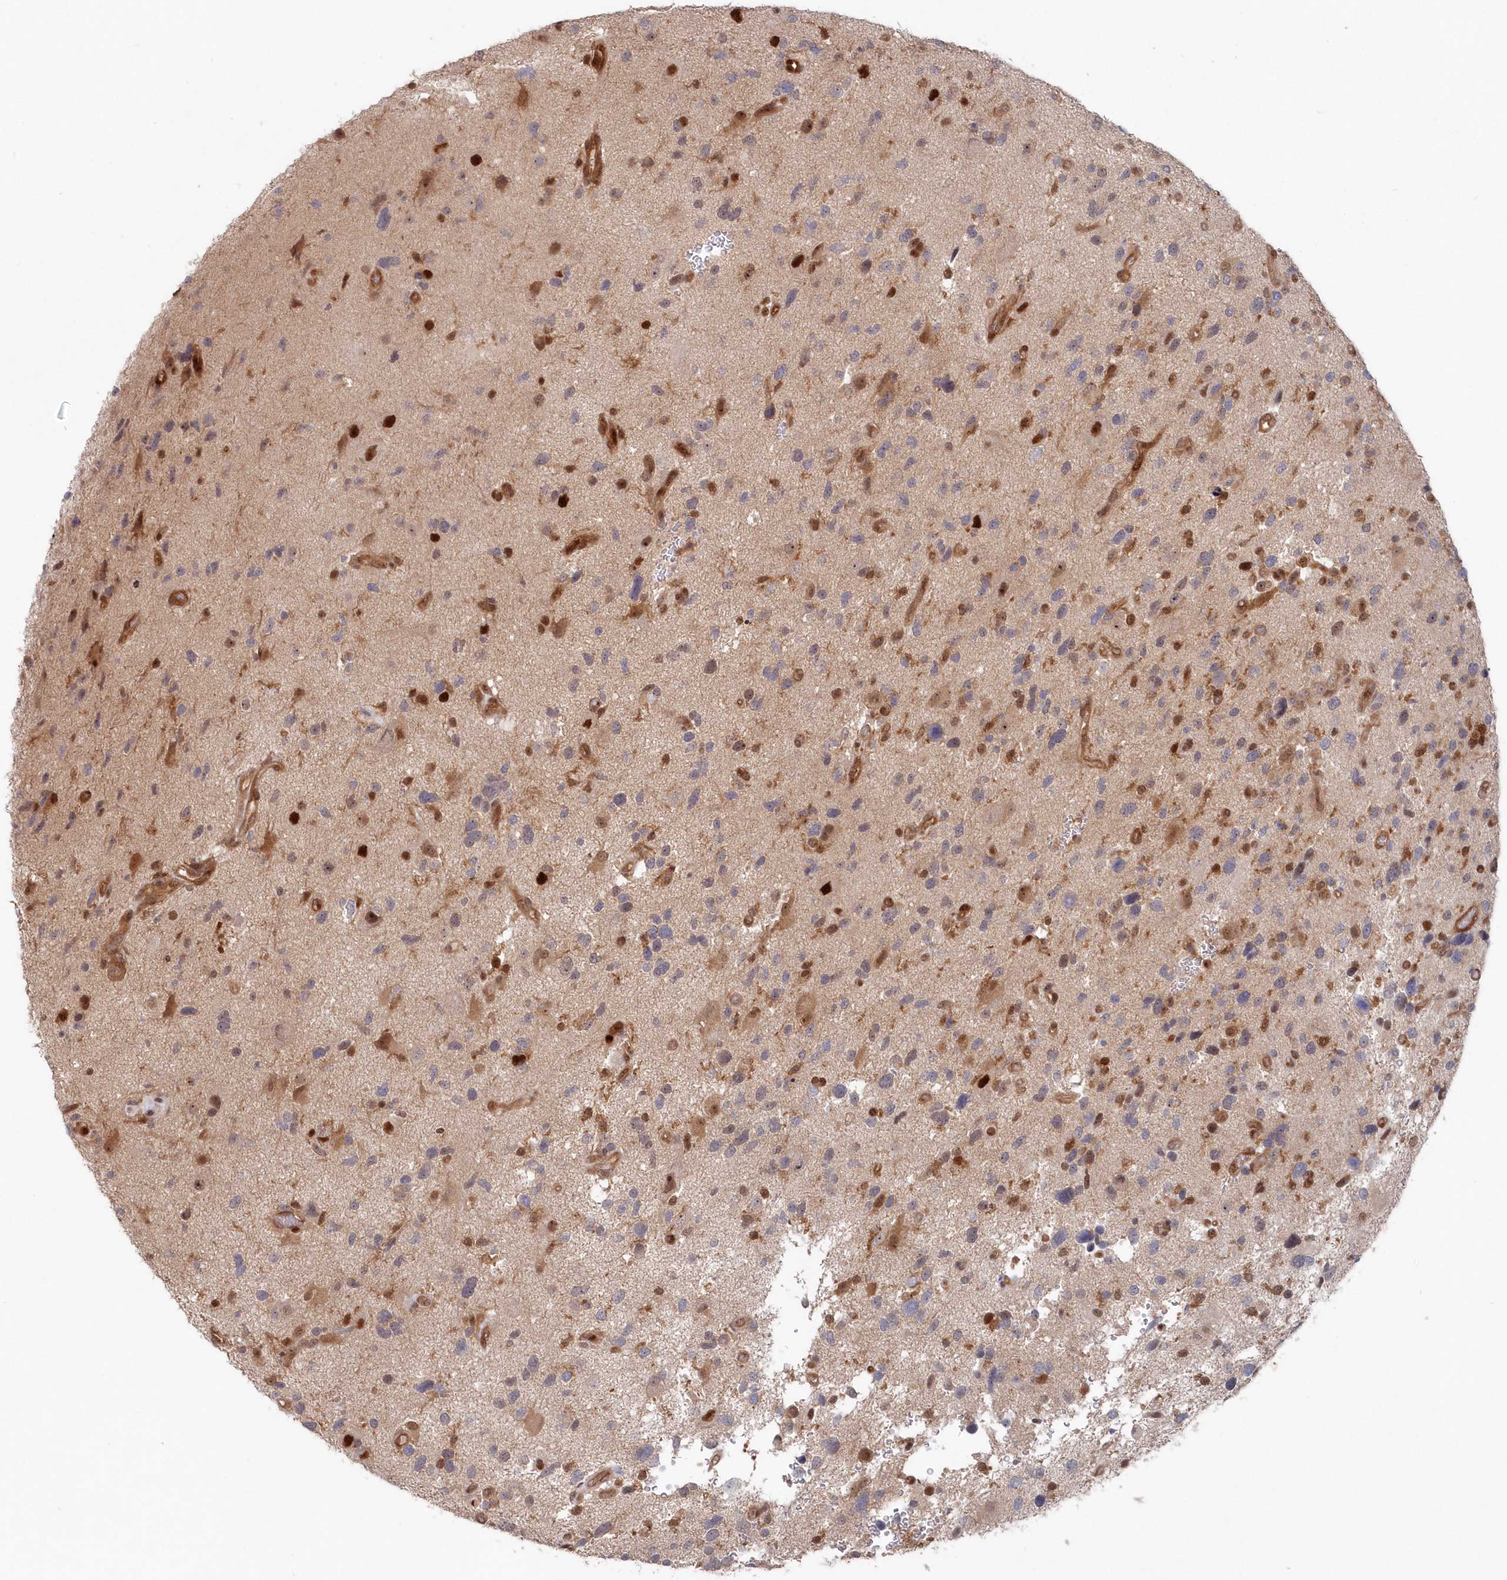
{"staining": {"intensity": "negative", "quantity": "none", "location": "none"}, "tissue": "glioma", "cell_type": "Tumor cells", "image_type": "cancer", "snomed": [{"axis": "morphology", "description": "Glioma, malignant, High grade"}, {"axis": "topography", "description": "Brain"}], "caption": "The immunohistochemistry image has no significant expression in tumor cells of high-grade glioma (malignant) tissue.", "gene": "ABHD14B", "patient": {"sex": "male", "age": 33}}